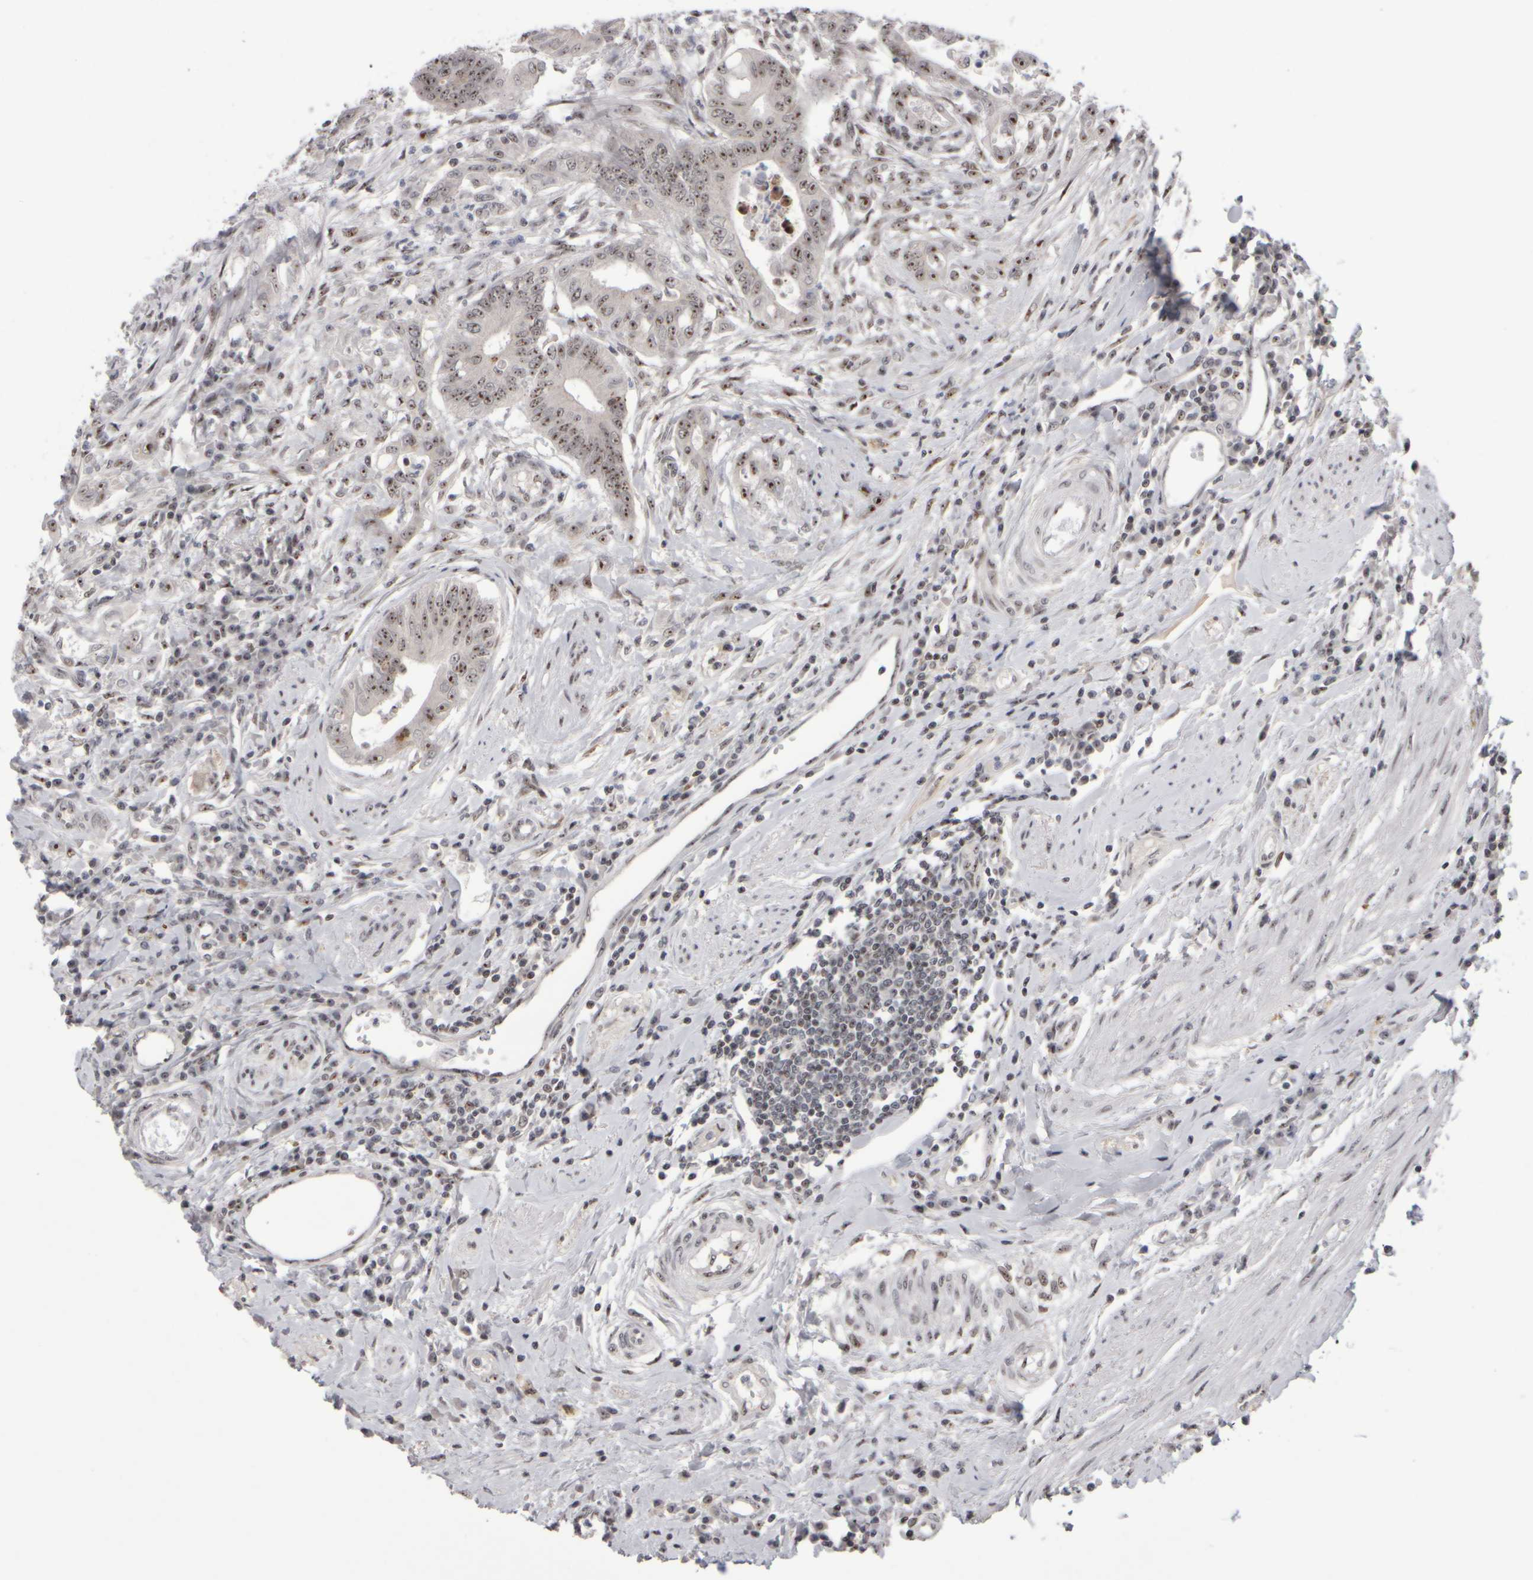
{"staining": {"intensity": "moderate", "quantity": ">75%", "location": "nuclear"}, "tissue": "colorectal cancer", "cell_type": "Tumor cells", "image_type": "cancer", "snomed": [{"axis": "morphology", "description": "Adenoma, NOS"}, {"axis": "morphology", "description": "Adenocarcinoma, NOS"}, {"axis": "topography", "description": "Colon"}], "caption": "DAB immunohistochemical staining of colorectal cancer (adenocarcinoma) exhibits moderate nuclear protein staining in approximately >75% of tumor cells.", "gene": "SURF6", "patient": {"sex": "male", "age": 79}}